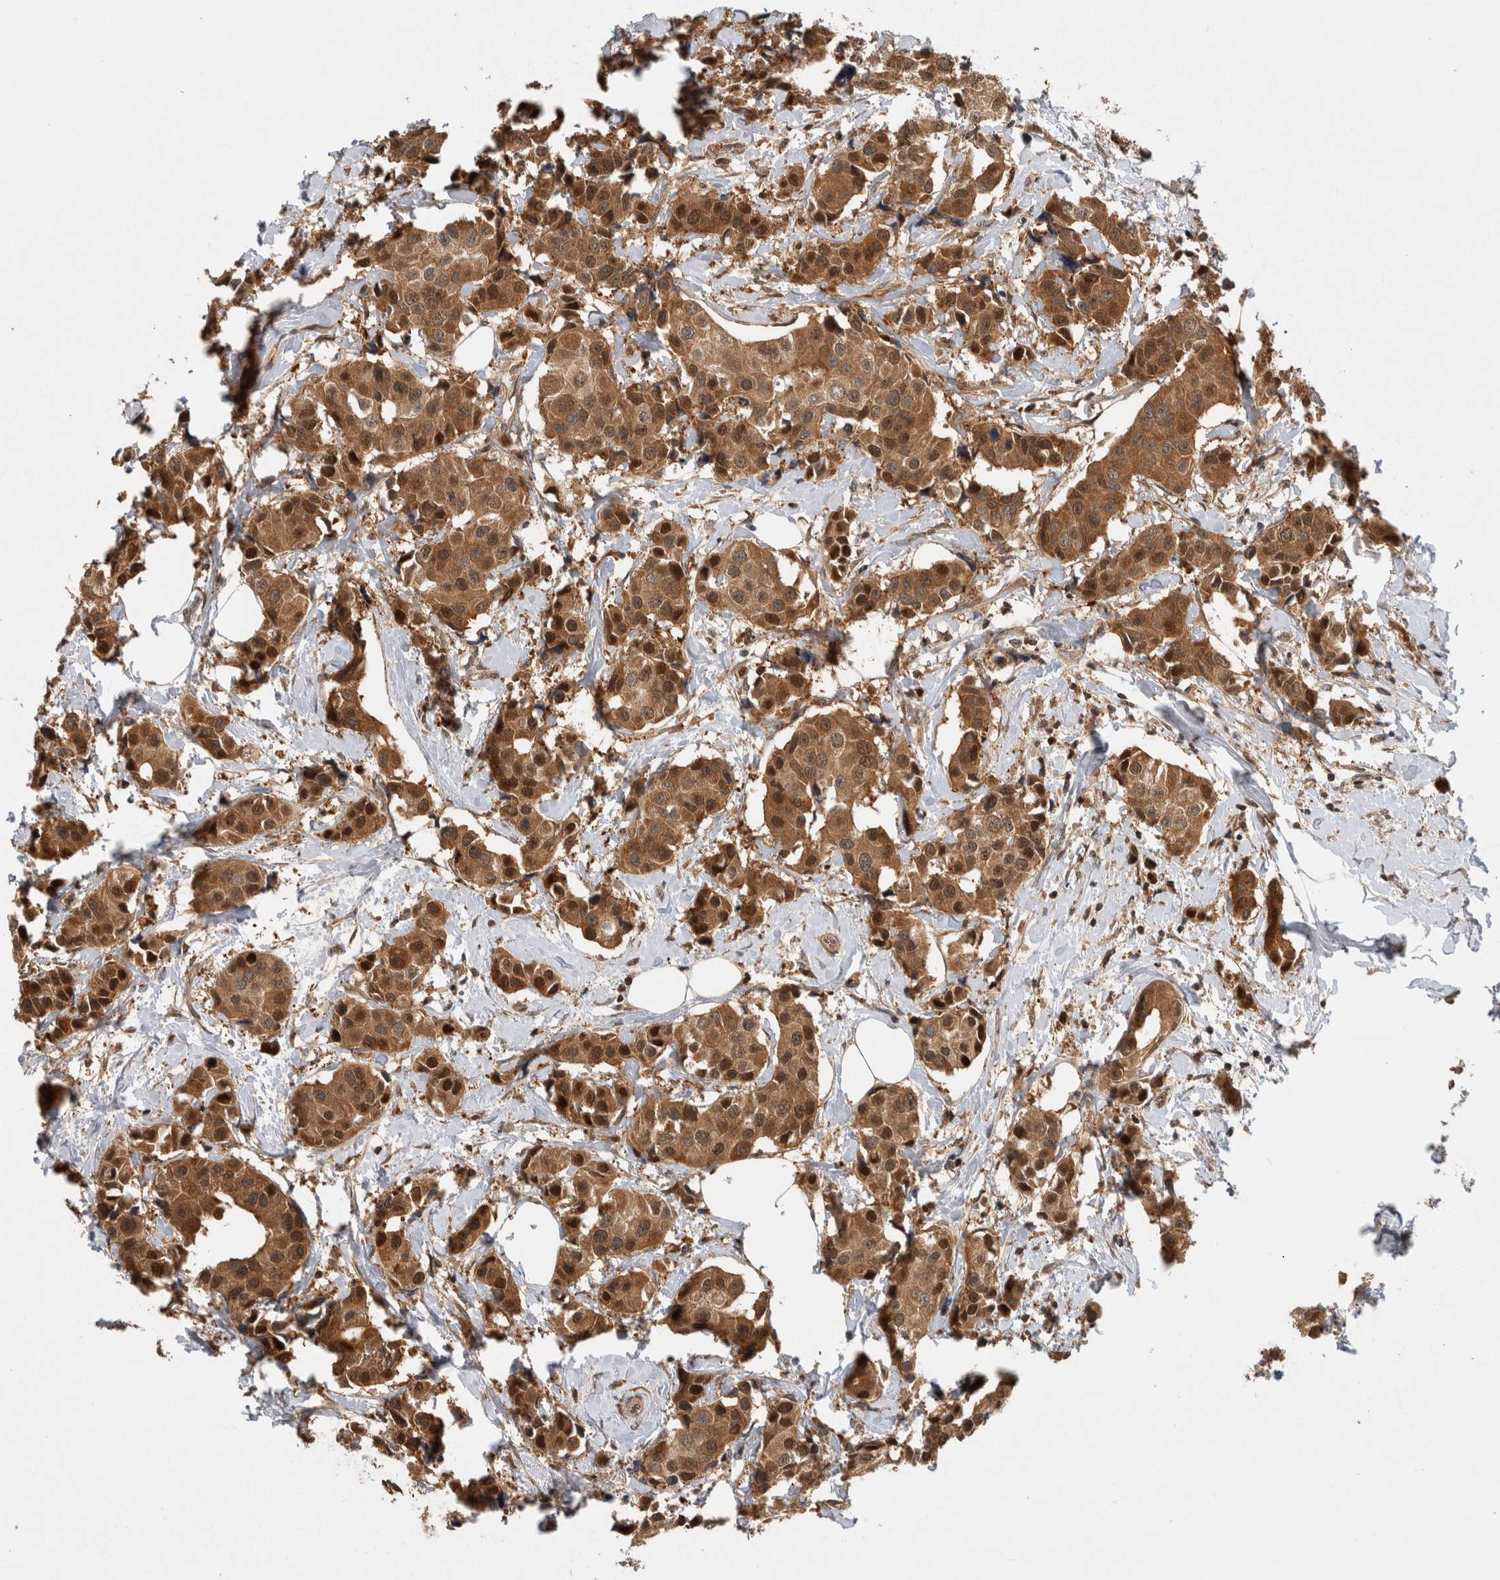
{"staining": {"intensity": "moderate", "quantity": ">75%", "location": "cytoplasmic/membranous,nuclear"}, "tissue": "breast cancer", "cell_type": "Tumor cells", "image_type": "cancer", "snomed": [{"axis": "morphology", "description": "Normal tissue, NOS"}, {"axis": "morphology", "description": "Duct carcinoma"}, {"axis": "topography", "description": "Breast"}], "caption": "This is an image of IHC staining of infiltrating ductal carcinoma (breast), which shows moderate expression in the cytoplasmic/membranous and nuclear of tumor cells.", "gene": "ASTN2", "patient": {"sex": "female", "age": 39}}